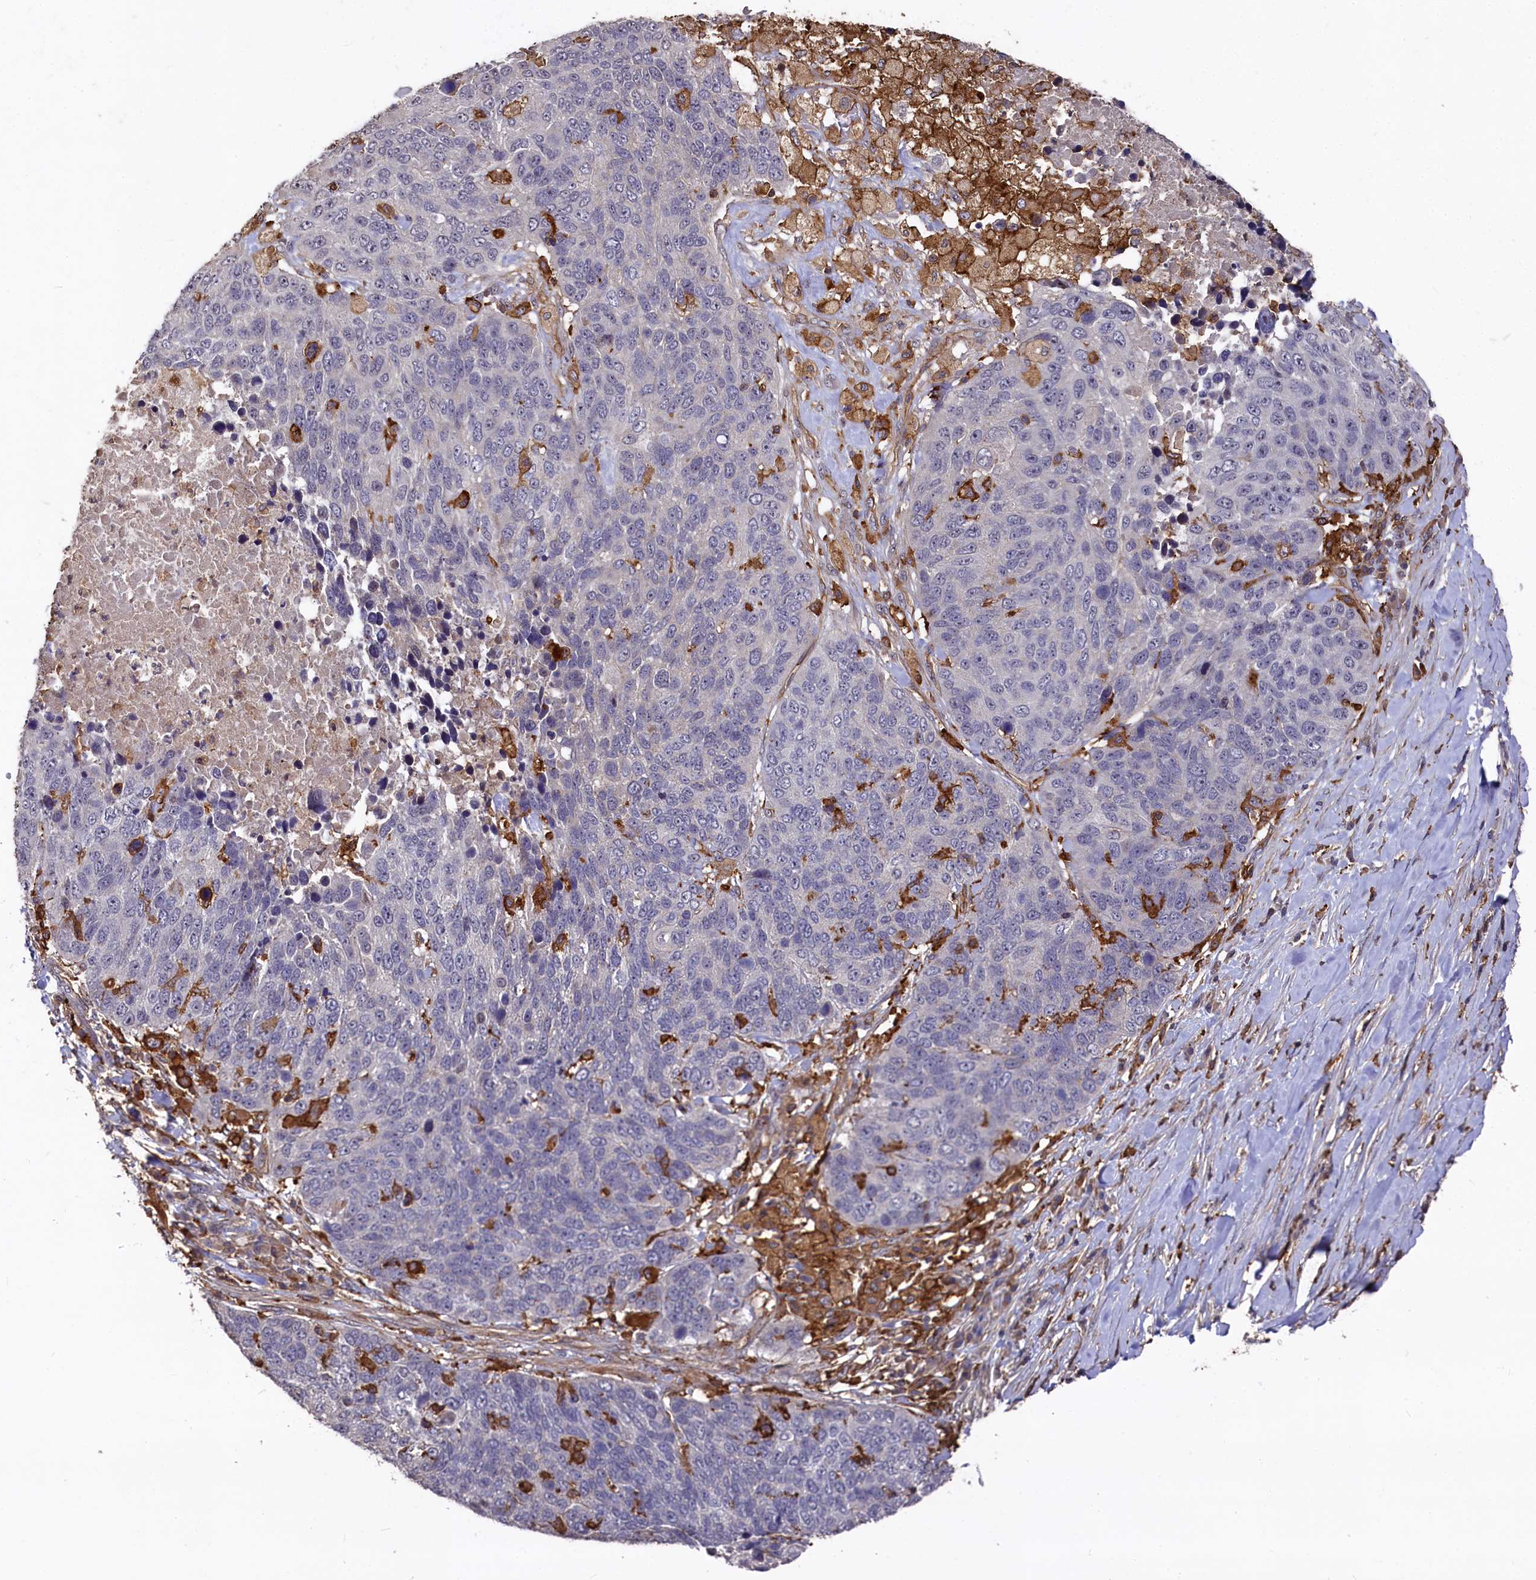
{"staining": {"intensity": "negative", "quantity": "none", "location": "none"}, "tissue": "lung cancer", "cell_type": "Tumor cells", "image_type": "cancer", "snomed": [{"axis": "morphology", "description": "Normal tissue, NOS"}, {"axis": "morphology", "description": "Squamous cell carcinoma, NOS"}, {"axis": "topography", "description": "Lymph node"}, {"axis": "topography", "description": "Lung"}], "caption": "DAB (3,3'-diaminobenzidine) immunohistochemical staining of lung squamous cell carcinoma displays no significant staining in tumor cells.", "gene": "PLEKHO2", "patient": {"sex": "male", "age": 66}}